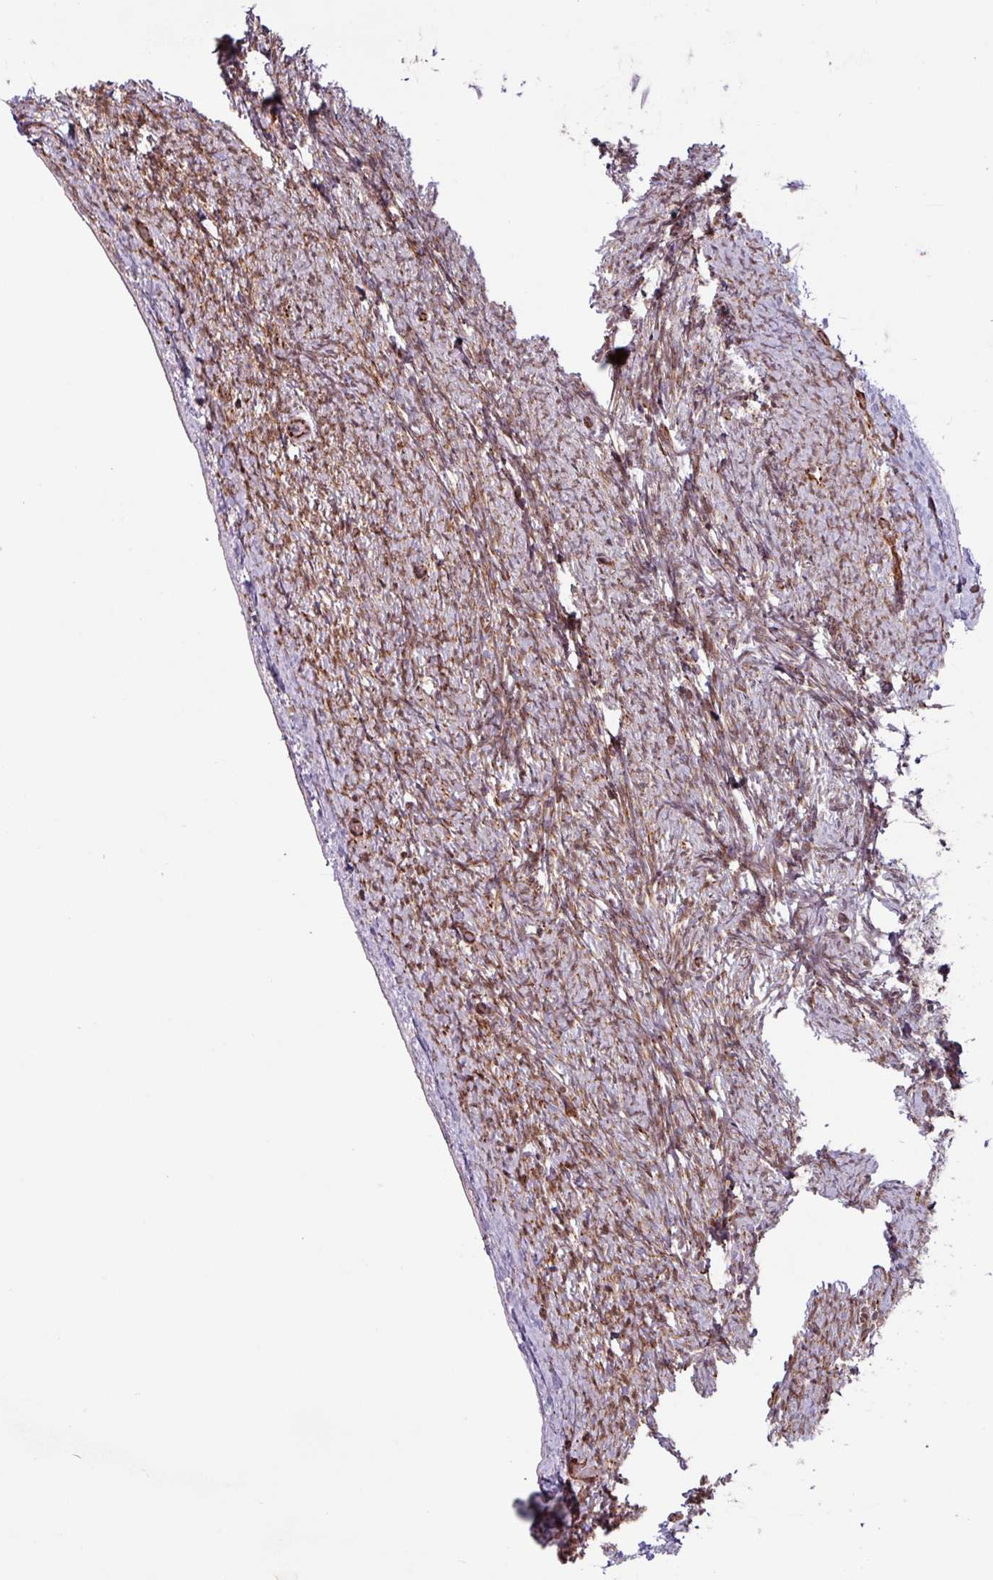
{"staining": {"intensity": "moderate", "quantity": "25%-75%", "location": "cytoplasmic/membranous"}, "tissue": "ovary", "cell_type": "Ovarian stroma cells", "image_type": "normal", "snomed": [{"axis": "morphology", "description": "Normal tissue, NOS"}, {"axis": "topography", "description": "Ovary"}], "caption": "A micrograph of ovary stained for a protein exhibits moderate cytoplasmic/membranous brown staining in ovarian stroma cells.", "gene": "CHD3", "patient": {"sex": "female", "age": 44}}